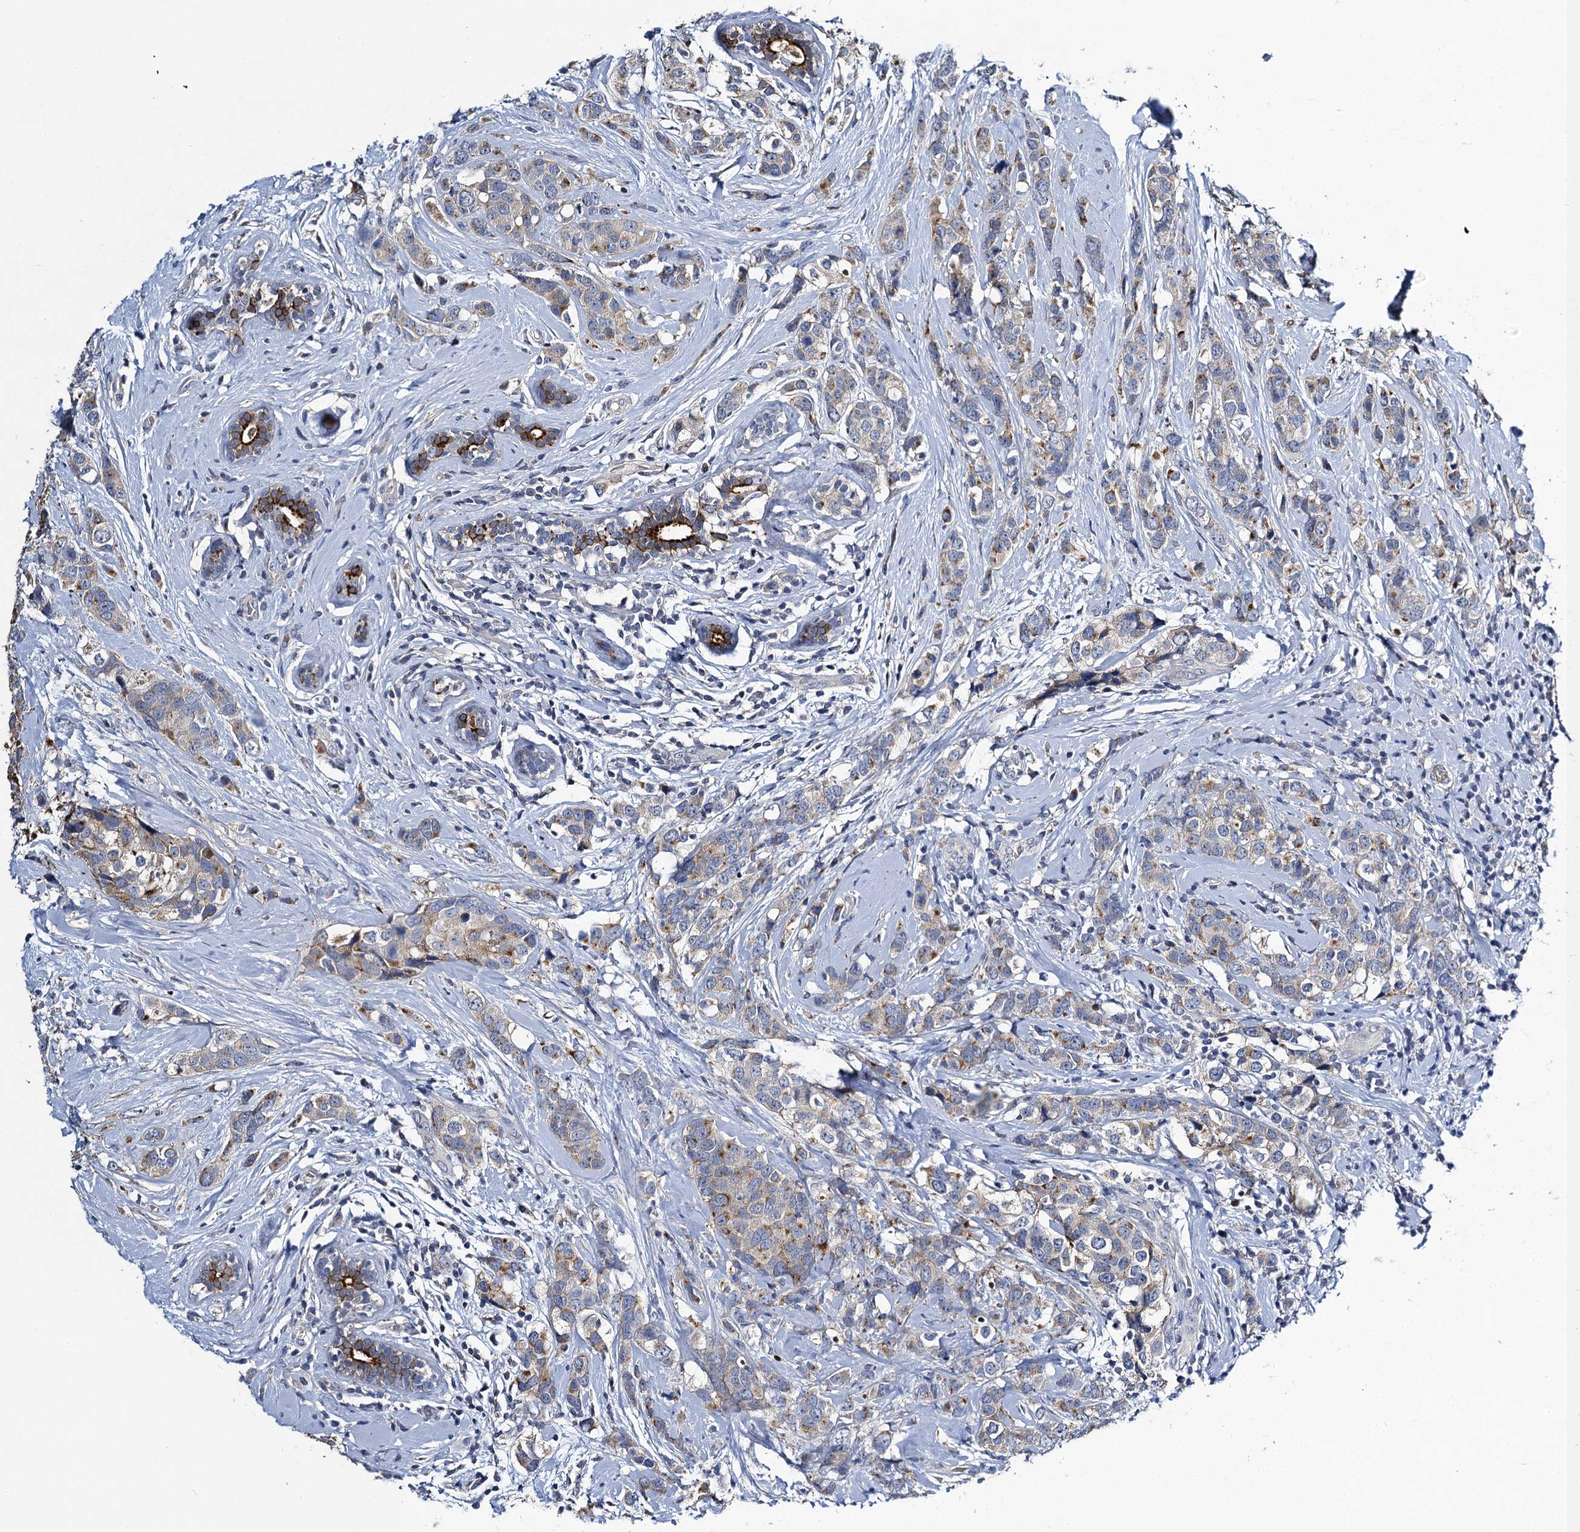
{"staining": {"intensity": "weak", "quantity": "25%-75%", "location": "cytoplasmic/membranous"}, "tissue": "breast cancer", "cell_type": "Tumor cells", "image_type": "cancer", "snomed": [{"axis": "morphology", "description": "Lobular carcinoma"}, {"axis": "topography", "description": "Breast"}], "caption": "Immunohistochemical staining of breast cancer shows weak cytoplasmic/membranous protein positivity in about 25%-75% of tumor cells.", "gene": "SLC11A2", "patient": {"sex": "female", "age": 59}}